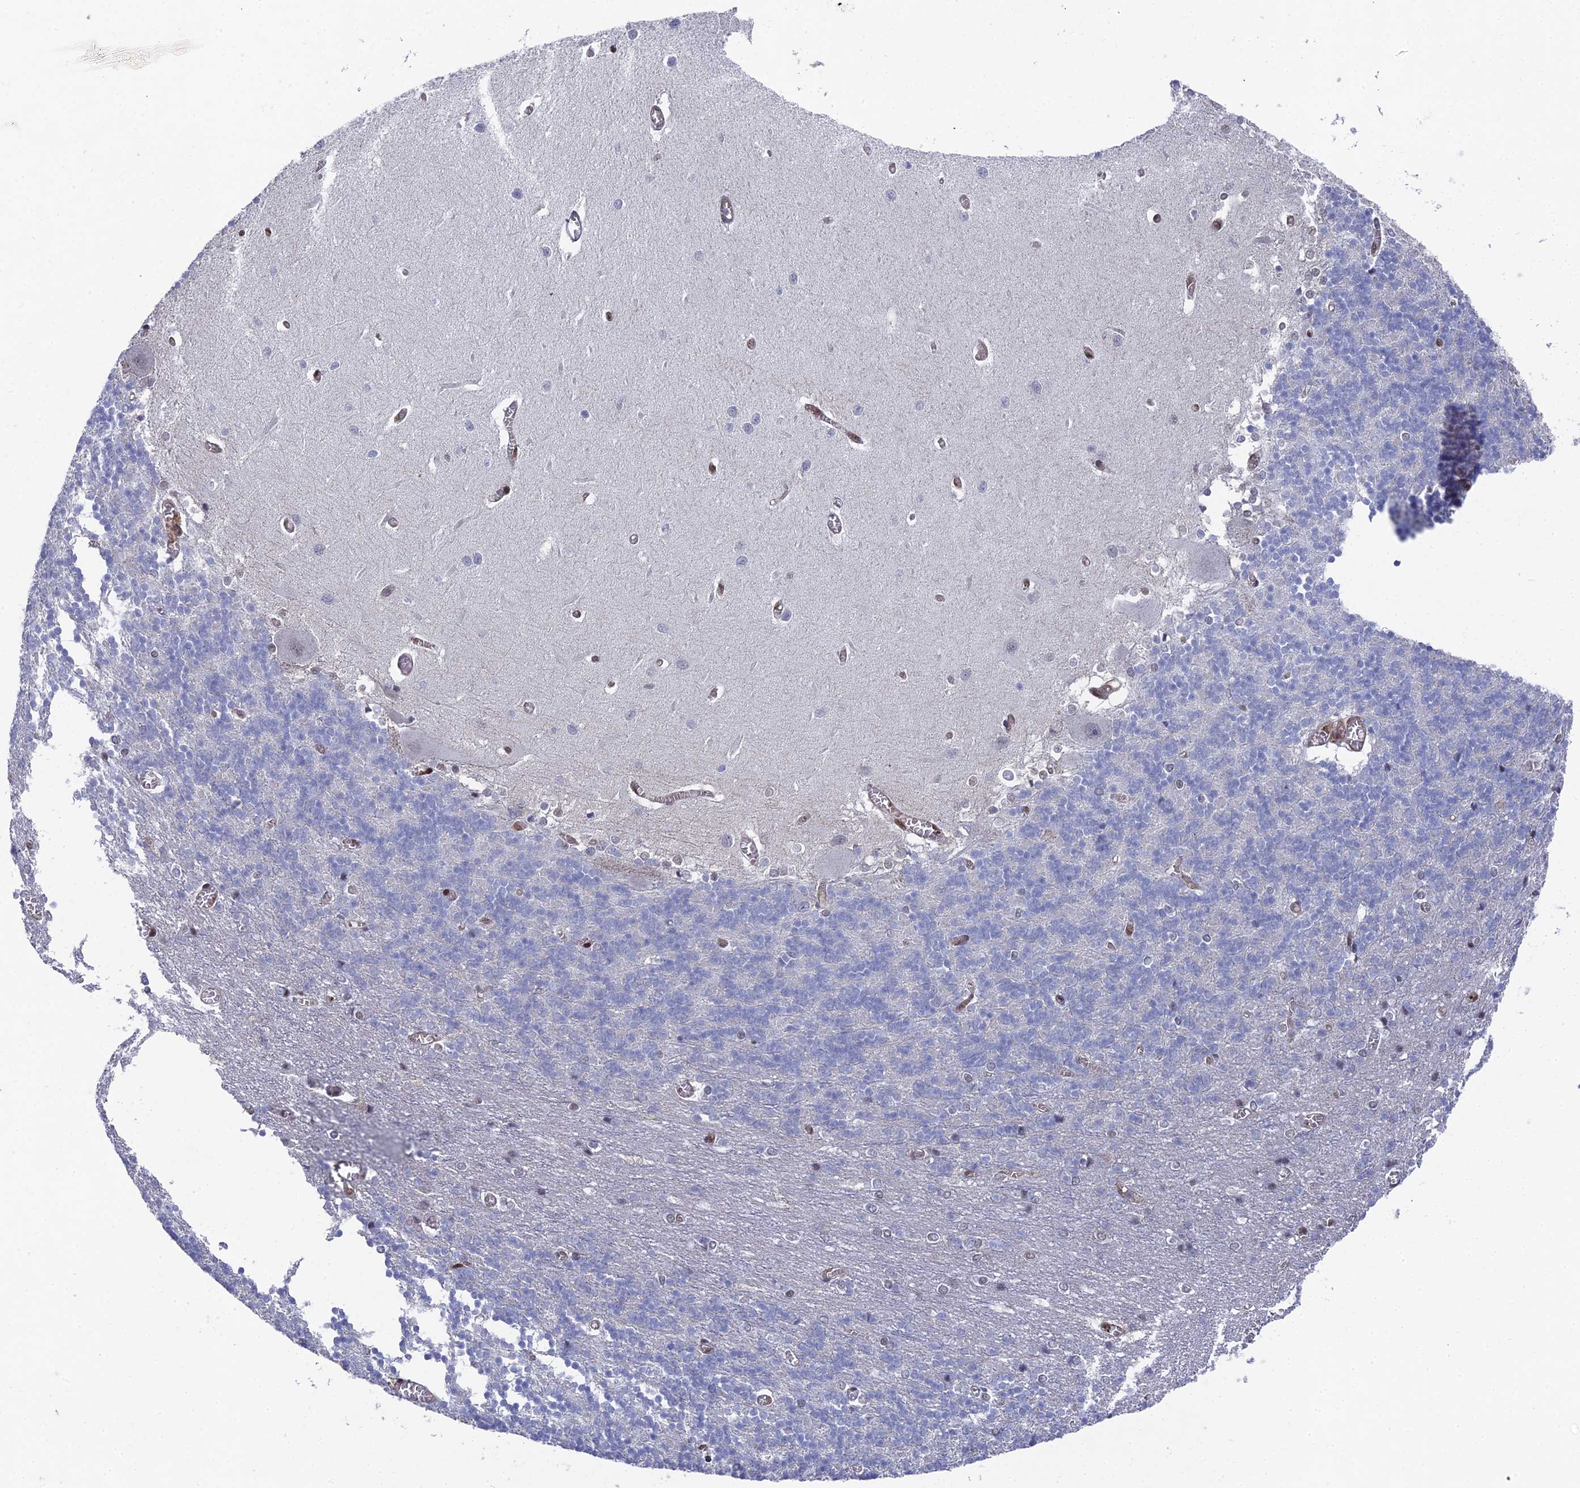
{"staining": {"intensity": "negative", "quantity": "none", "location": "none"}, "tissue": "cerebellum", "cell_type": "Cells in granular layer", "image_type": "normal", "snomed": [{"axis": "morphology", "description": "Normal tissue, NOS"}, {"axis": "topography", "description": "Cerebellum"}], "caption": "DAB immunohistochemical staining of unremarkable human cerebellum exhibits no significant positivity in cells in granular layer.", "gene": "UNC5D", "patient": {"sex": "male", "age": 37}}